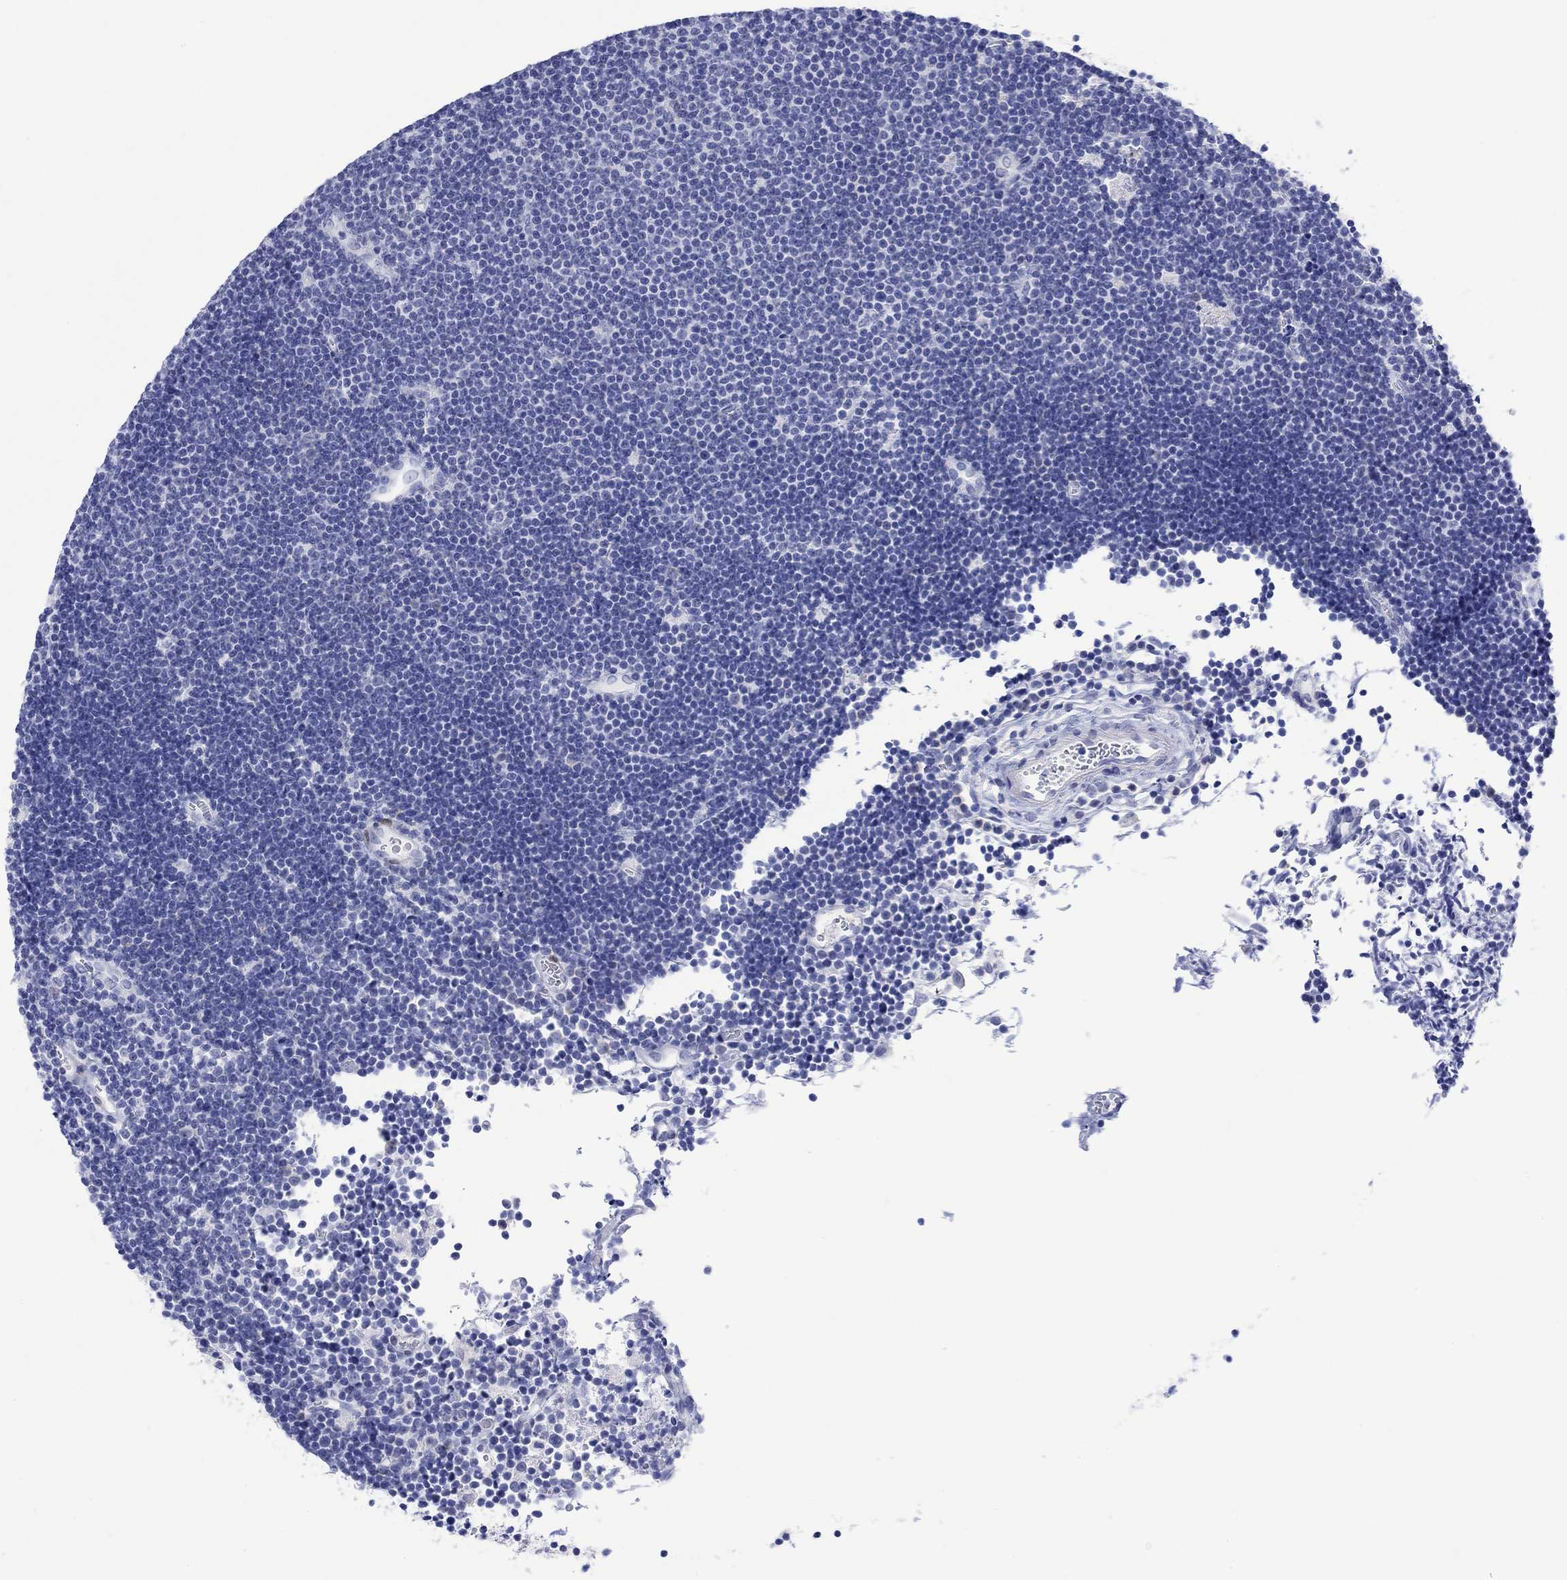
{"staining": {"intensity": "negative", "quantity": "none", "location": "none"}, "tissue": "lymphoma", "cell_type": "Tumor cells", "image_type": "cancer", "snomed": [{"axis": "morphology", "description": "Malignant lymphoma, non-Hodgkin's type, Low grade"}, {"axis": "topography", "description": "Brain"}], "caption": "Immunohistochemistry (IHC) micrograph of human low-grade malignant lymphoma, non-Hodgkin's type stained for a protein (brown), which displays no expression in tumor cells.", "gene": "MSI1", "patient": {"sex": "female", "age": 66}}